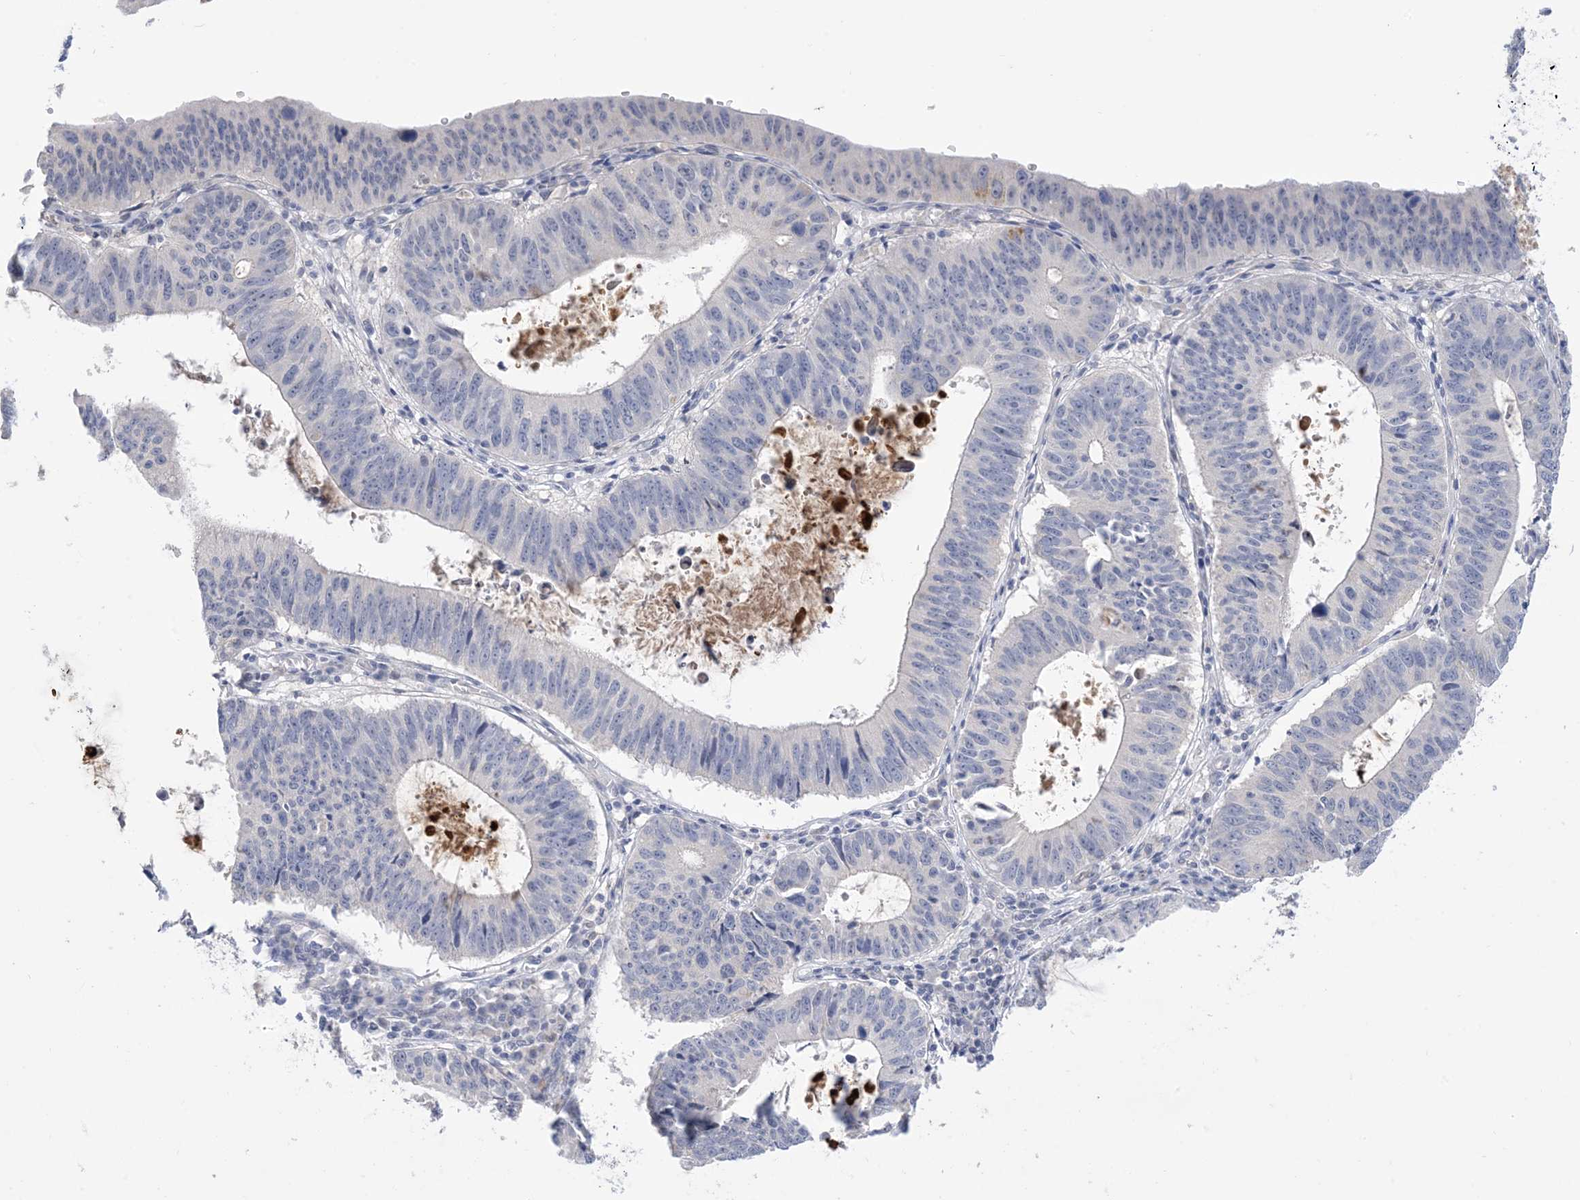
{"staining": {"intensity": "negative", "quantity": "none", "location": "none"}, "tissue": "stomach cancer", "cell_type": "Tumor cells", "image_type": "cancer", "snomed": [{"axis": "morphology", "description": "Adenocarcinoma, NOS"}, {"axis": "topography", "description": "Stomach"}], "caption": "Immunohistochemistry of human stomach cancer (adenocarcinoma) exhibits no expression in tumor cells.", "gene": "TTYH1", "patient": {"sex": "male", "age": 59}}